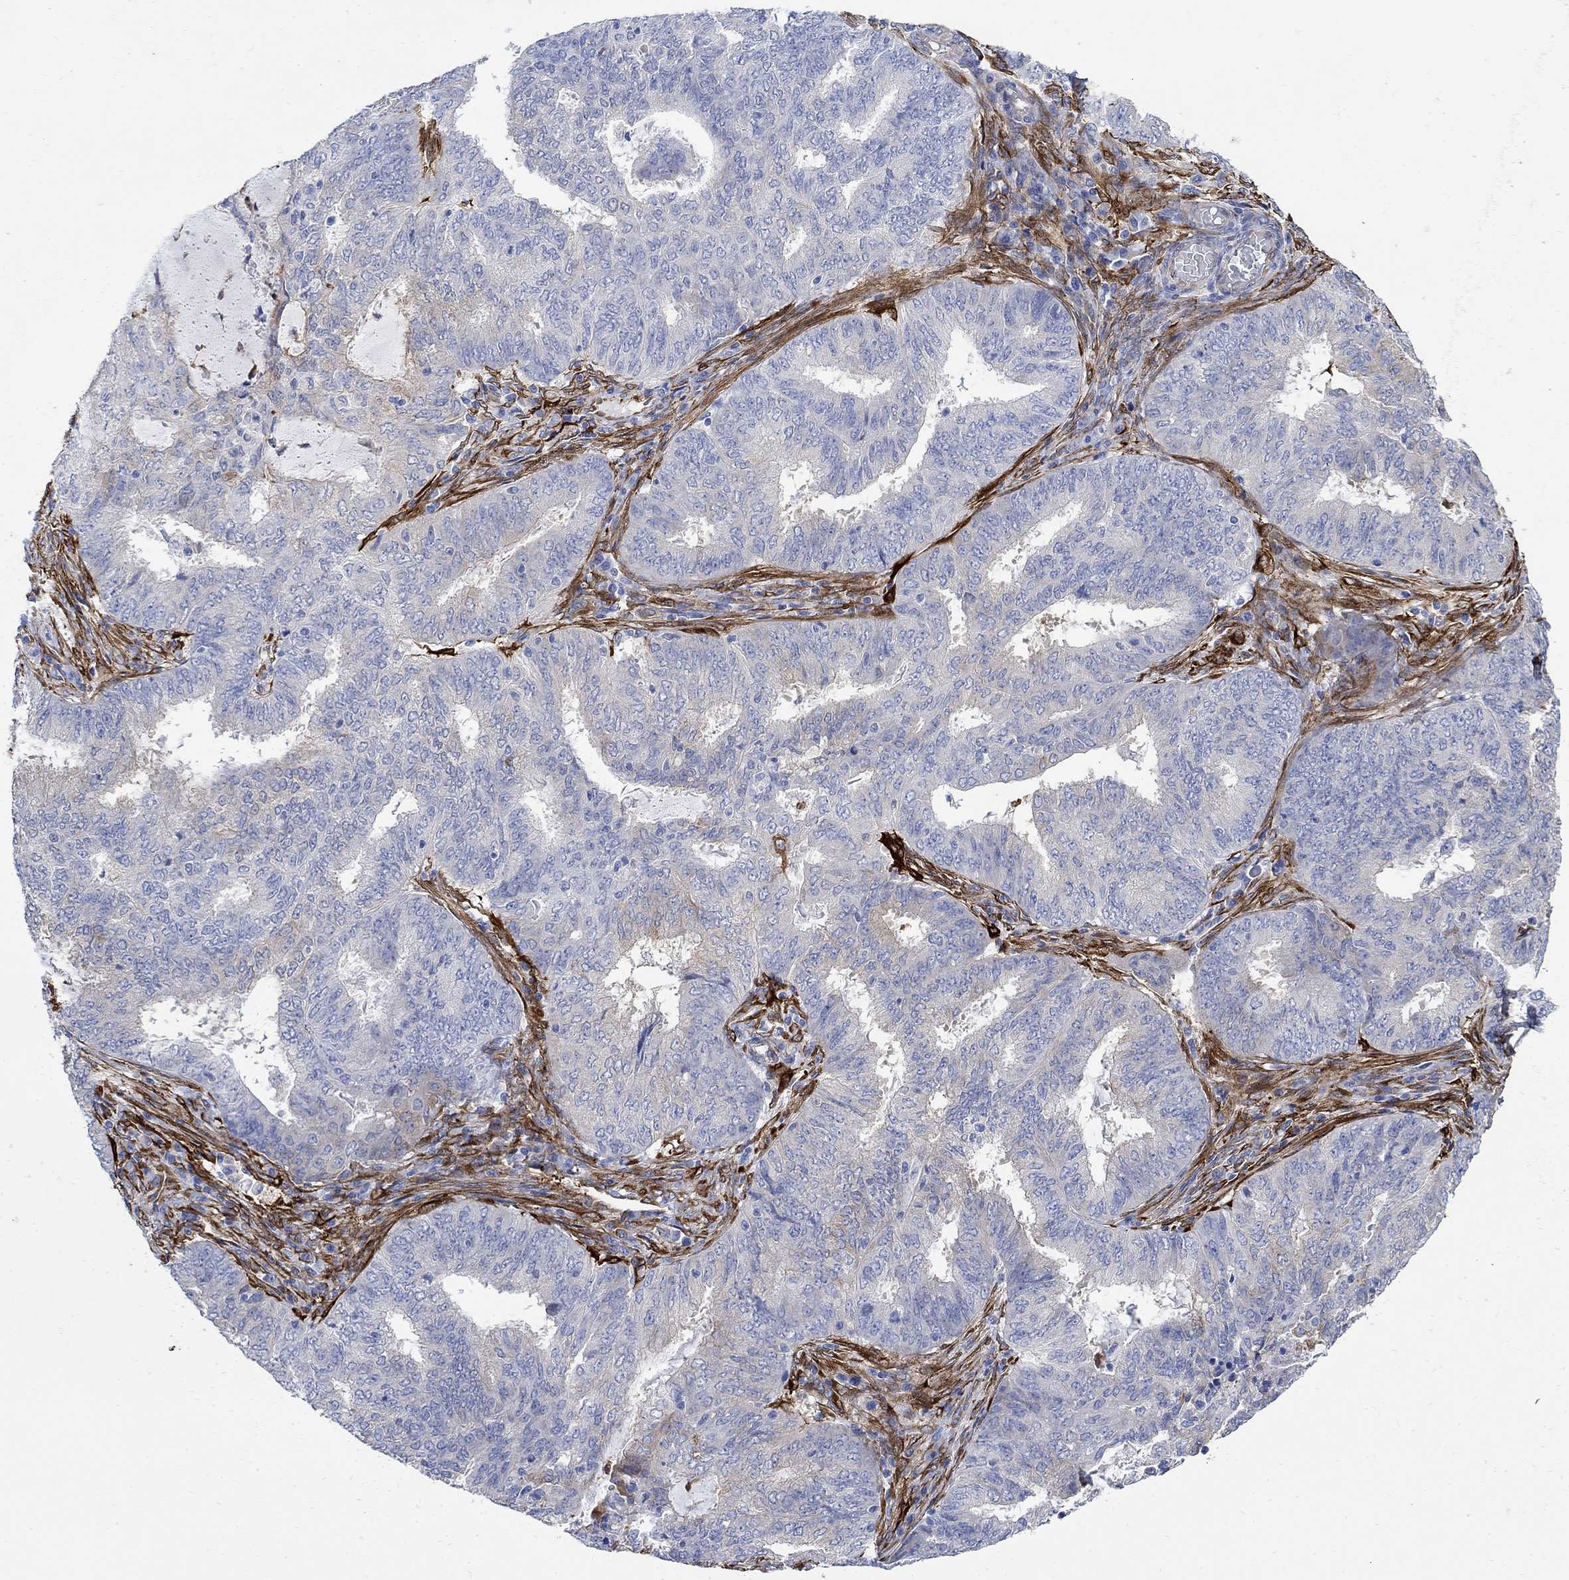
{"staining": {"intensity": "weak", "quantity": "<25%", "location": "cytoplasmic/membranous"}, "tissue": "endometrial cancer", "cell_type": "Tumor cells", "image_type": "cancer", "snomed": [{"axis": "morphology", "description": "Adenocarcinoma, NOS"}, {"axis": "topography", "description": "Endometrium"}], "caption": "The image shows no significant staining in tumor cells of endometrial adenocarcinoma.", "gene": "TGM2", "patient": {"sex": "female", "age": 62}}